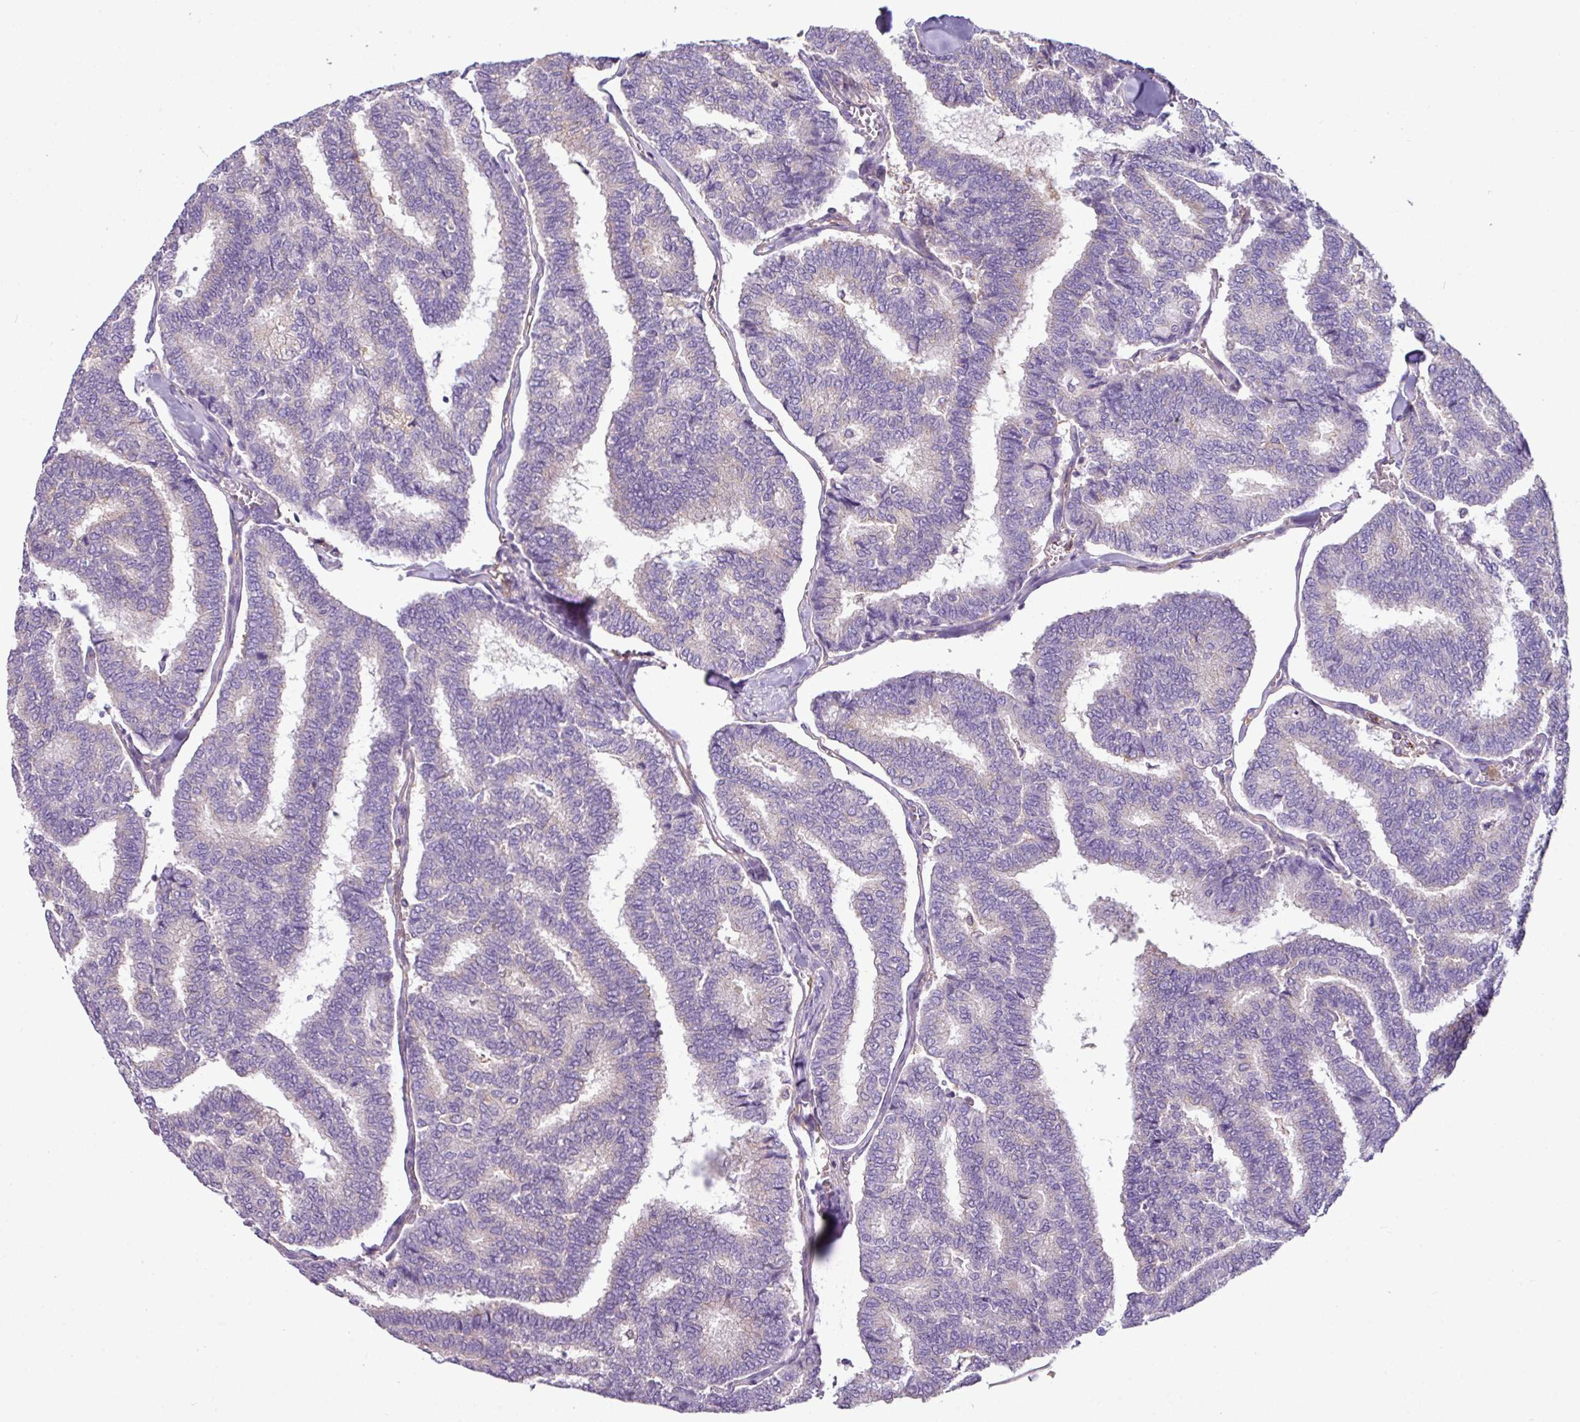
{"staining": {"intensity": "negative", "quantity": "none", "location": "none"}, "tissue": "thyroid cancer", "cell_type": "Tumor cells", "image_type": "cancer", "snomed": [{"axis": "morphology", "description": "Papillary adenocarcinoma, NOS"}, {"axis": "topography", "description": "Thyroid gland"}], "caption": "Tumor cells show no significant protein positivity in papillary adenocarcinoma (thyroid). (Stains: DAB (3,3'-diaminobenzidine) immunohistochemistry with hematoxylin counter stain, Microscopy: brightfield microscopy at high magnification).", "gene": "XNDC1N", "patient": {"sex": "female", "age": 35}}